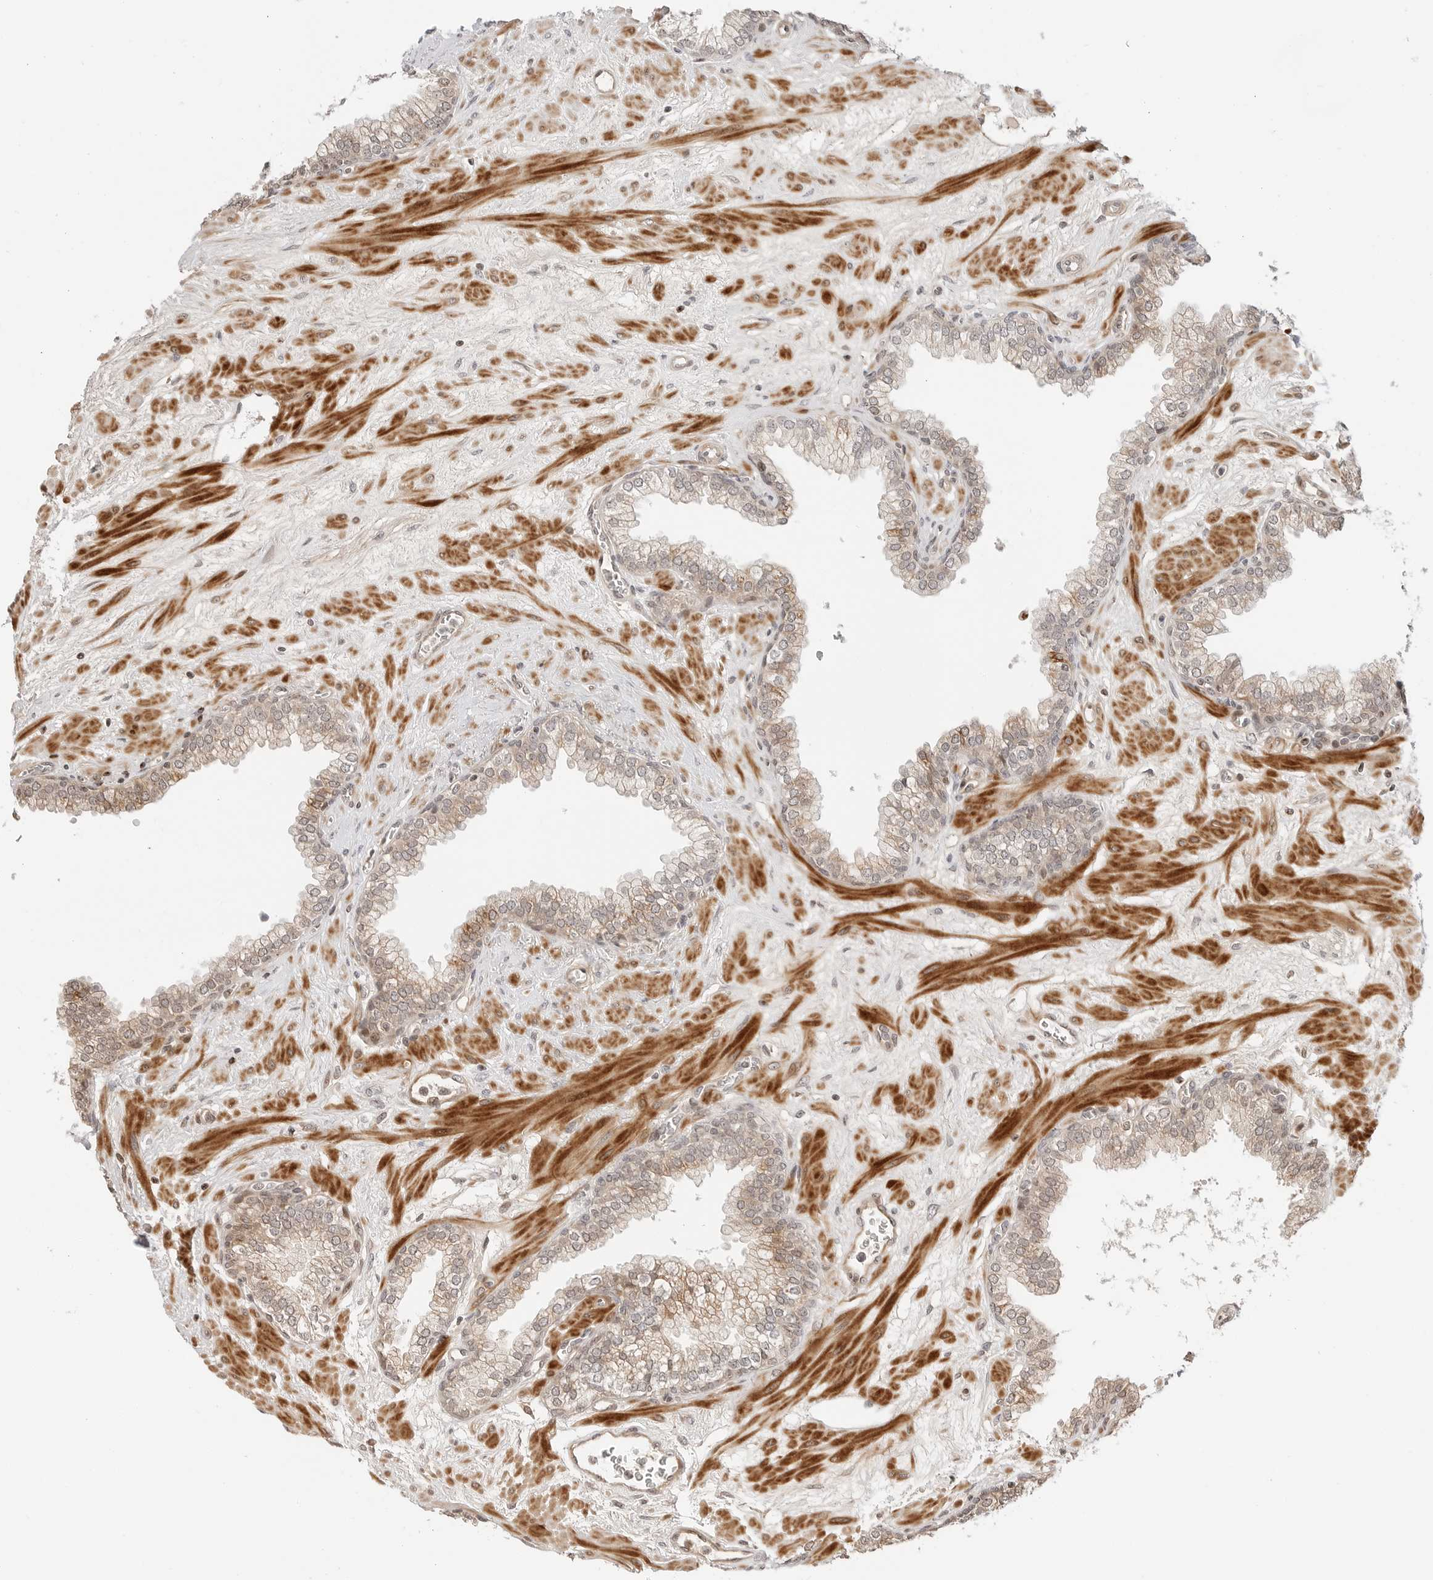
{"staining": {"intensity": "weak", "quantity": "<25%", "location": "cytoplasmic/membranous,nuclear"}, "tissue": "prostate", "cell_type": "Glandular cells", "image_type": "normal", "snomed": [{"axis": "morphology", "description": "Normal tissue, NOS"}, {"axis": "morphology", "description": "Urothelial carcinoma, Low grade"}, {"axis": "topography", "description": "Urinary bladder"}, {"axis": "topography", "description": "Prostate"}], "caption": "A high-resolution photomicrograph shows IHC staining of benign prostate, which shows no significant positivity in glandular cells. (Immunohistochemistry (ihc), brightfield microscopy, high magnification).", "gene": "GEM", "patient": {"sex": "male", "age": 60}}